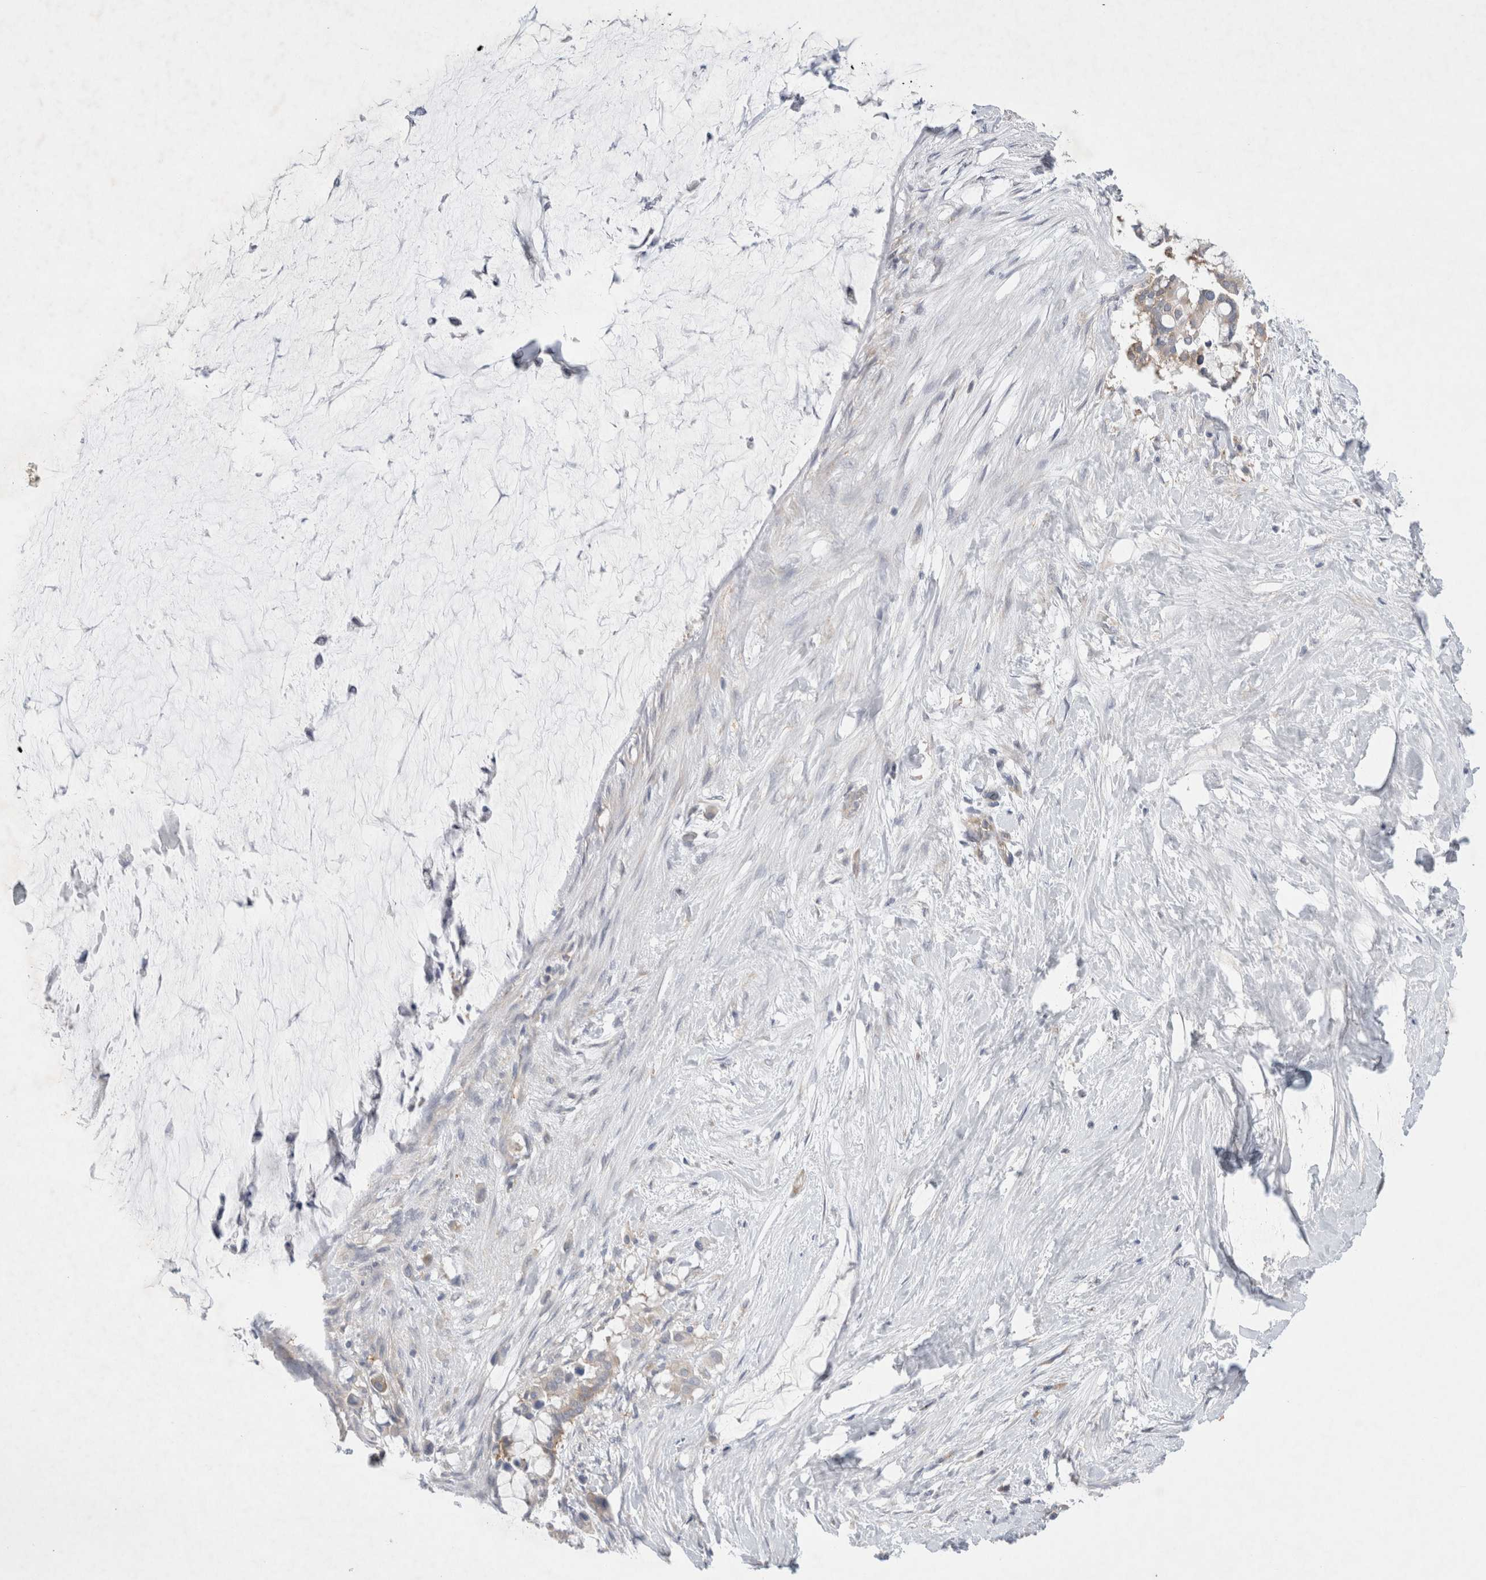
{"staining": {"intensity": "weak", "quantity": "25%-75%", "location": "cytoplasmic/membranous"}, "tissue": "pancreatic cancer", "cell_type": "Tumor cells", "image_type": "cancer", "snomed": [{"axis": "morphology", "description": "Adenocarcinoma, NOS"}, {"axis": "topography", "description": "Pancreas"}], "caption": "This histopathology image exhibits immunohistochemistry (IHC) staining of pancreatic cancer (adenocarcinoma), with low weak cytoplasmic/membranous positivity in about 25%-75% of tumor cells.", "gene": "ZNF23", "patient": {"sex": "male", "age": 41}}